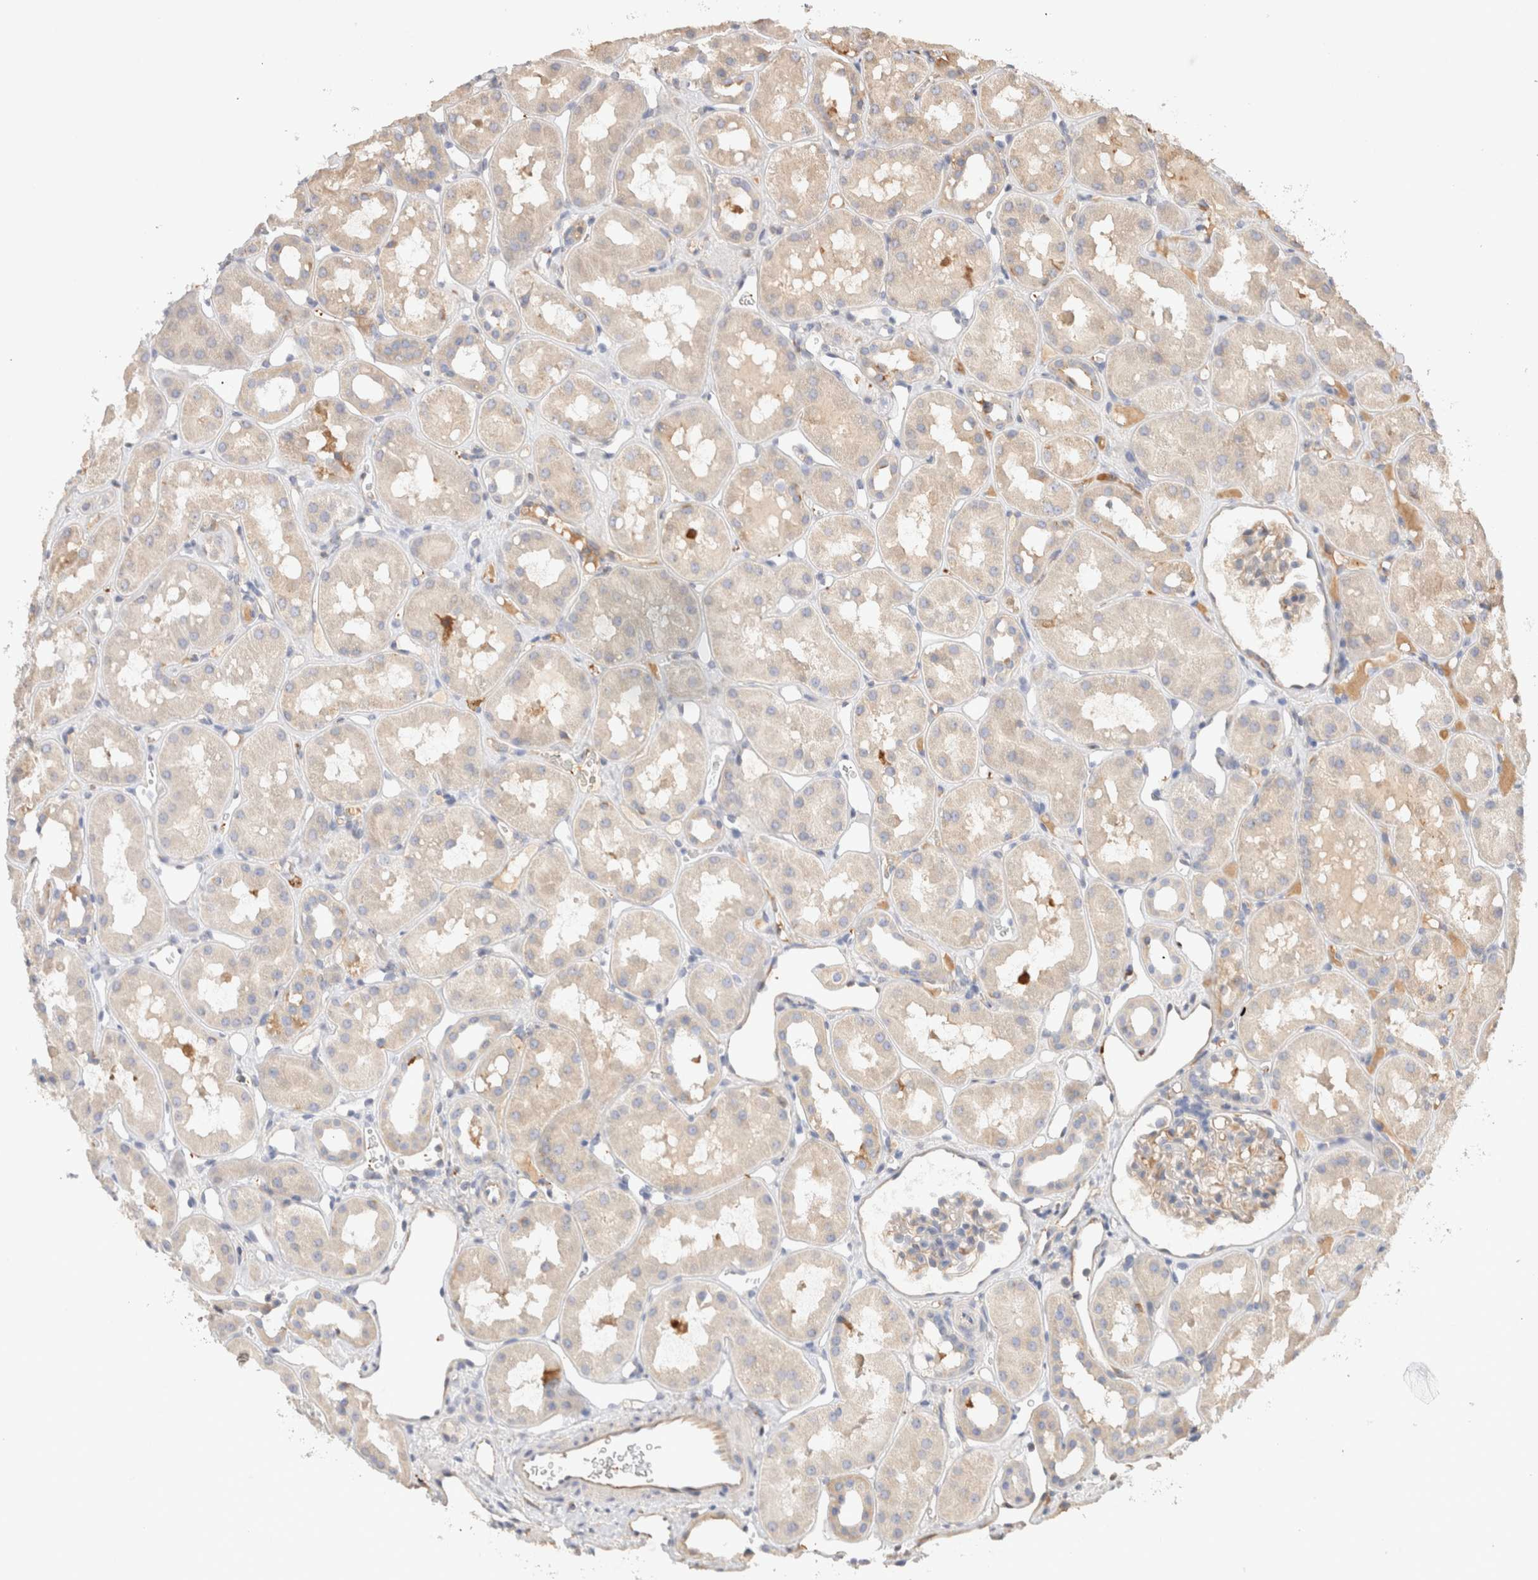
{"staining": {"intensity": "weak", "quantity": "25%-75%", "location": "cytoplasmic/membranous"}, "tissue": "kidney", "cell_type": "Cells in glomeruli", "image_type": "normal", "snomed": [{"axis": "morphology", "description": "Normal tissue, NOS"}, {"axis": "topography", "description": "Kidney"}], "caption": "Protein staining demonstrates weak cytoplasmic/membranous staining in about 25%-75% of cells in glomeruli in benign kidney.", "gene": "PROS1", "patient": {"sex": "male", "age": 16}}